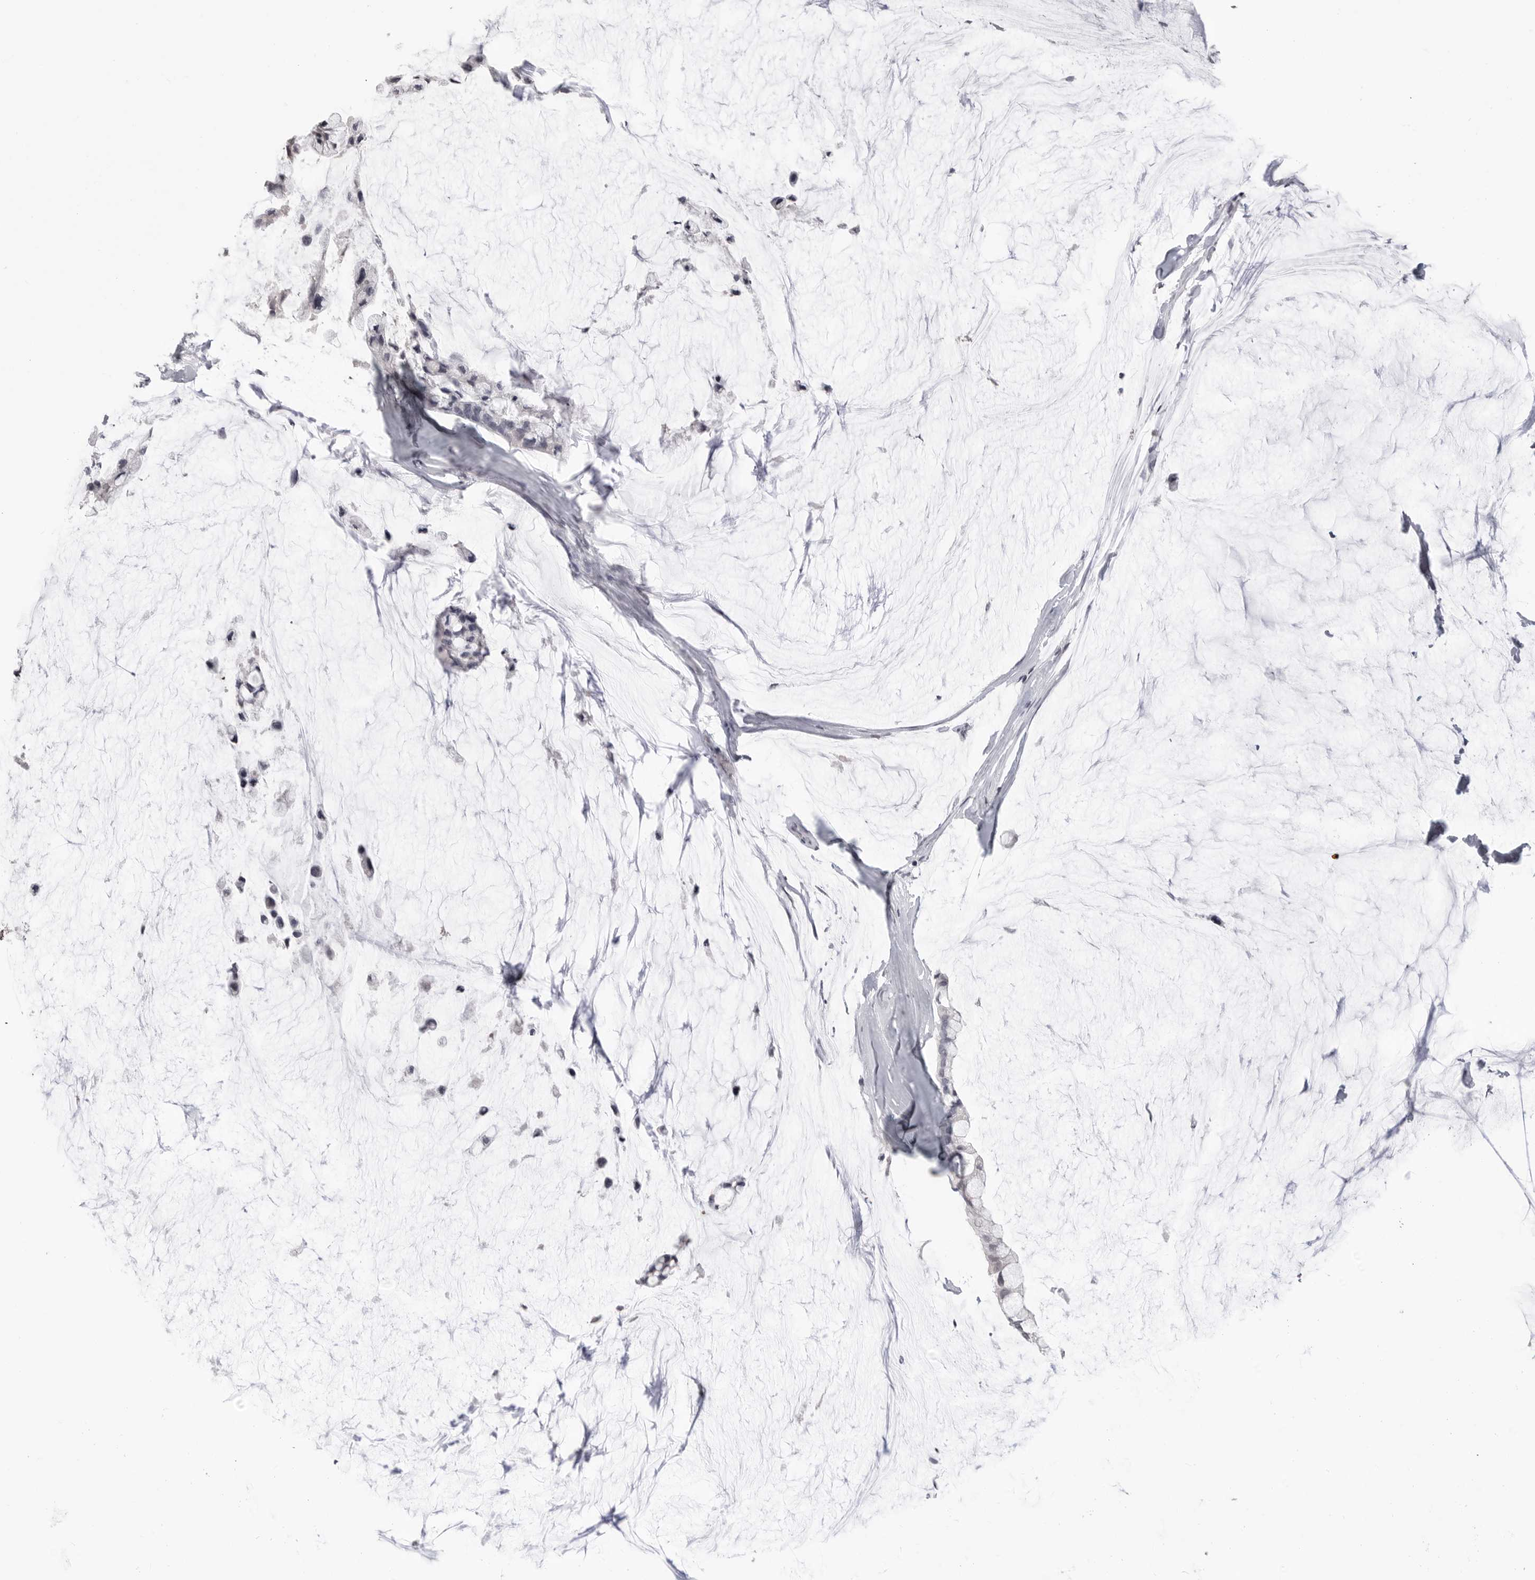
{"staining": {"intensity": "negative", "quantity": "none", "location": "none"}, "tissue": "ovarian cancer", "cell_type": "Tumor cells", "image_type": "cancer", "snomed": [{"axis": "morphology", "description": "Cystadenocarcinoma, mucinous, NOS"}, {"axis": "topography", "description": "Ovary"}], "caption": "The micrograph reveals no significant staining in tumor cells of ovarian mucinous cystadenocarcinoma.", "gene": "PRSS1", "patient": {"sex": "female", "age": 39}}